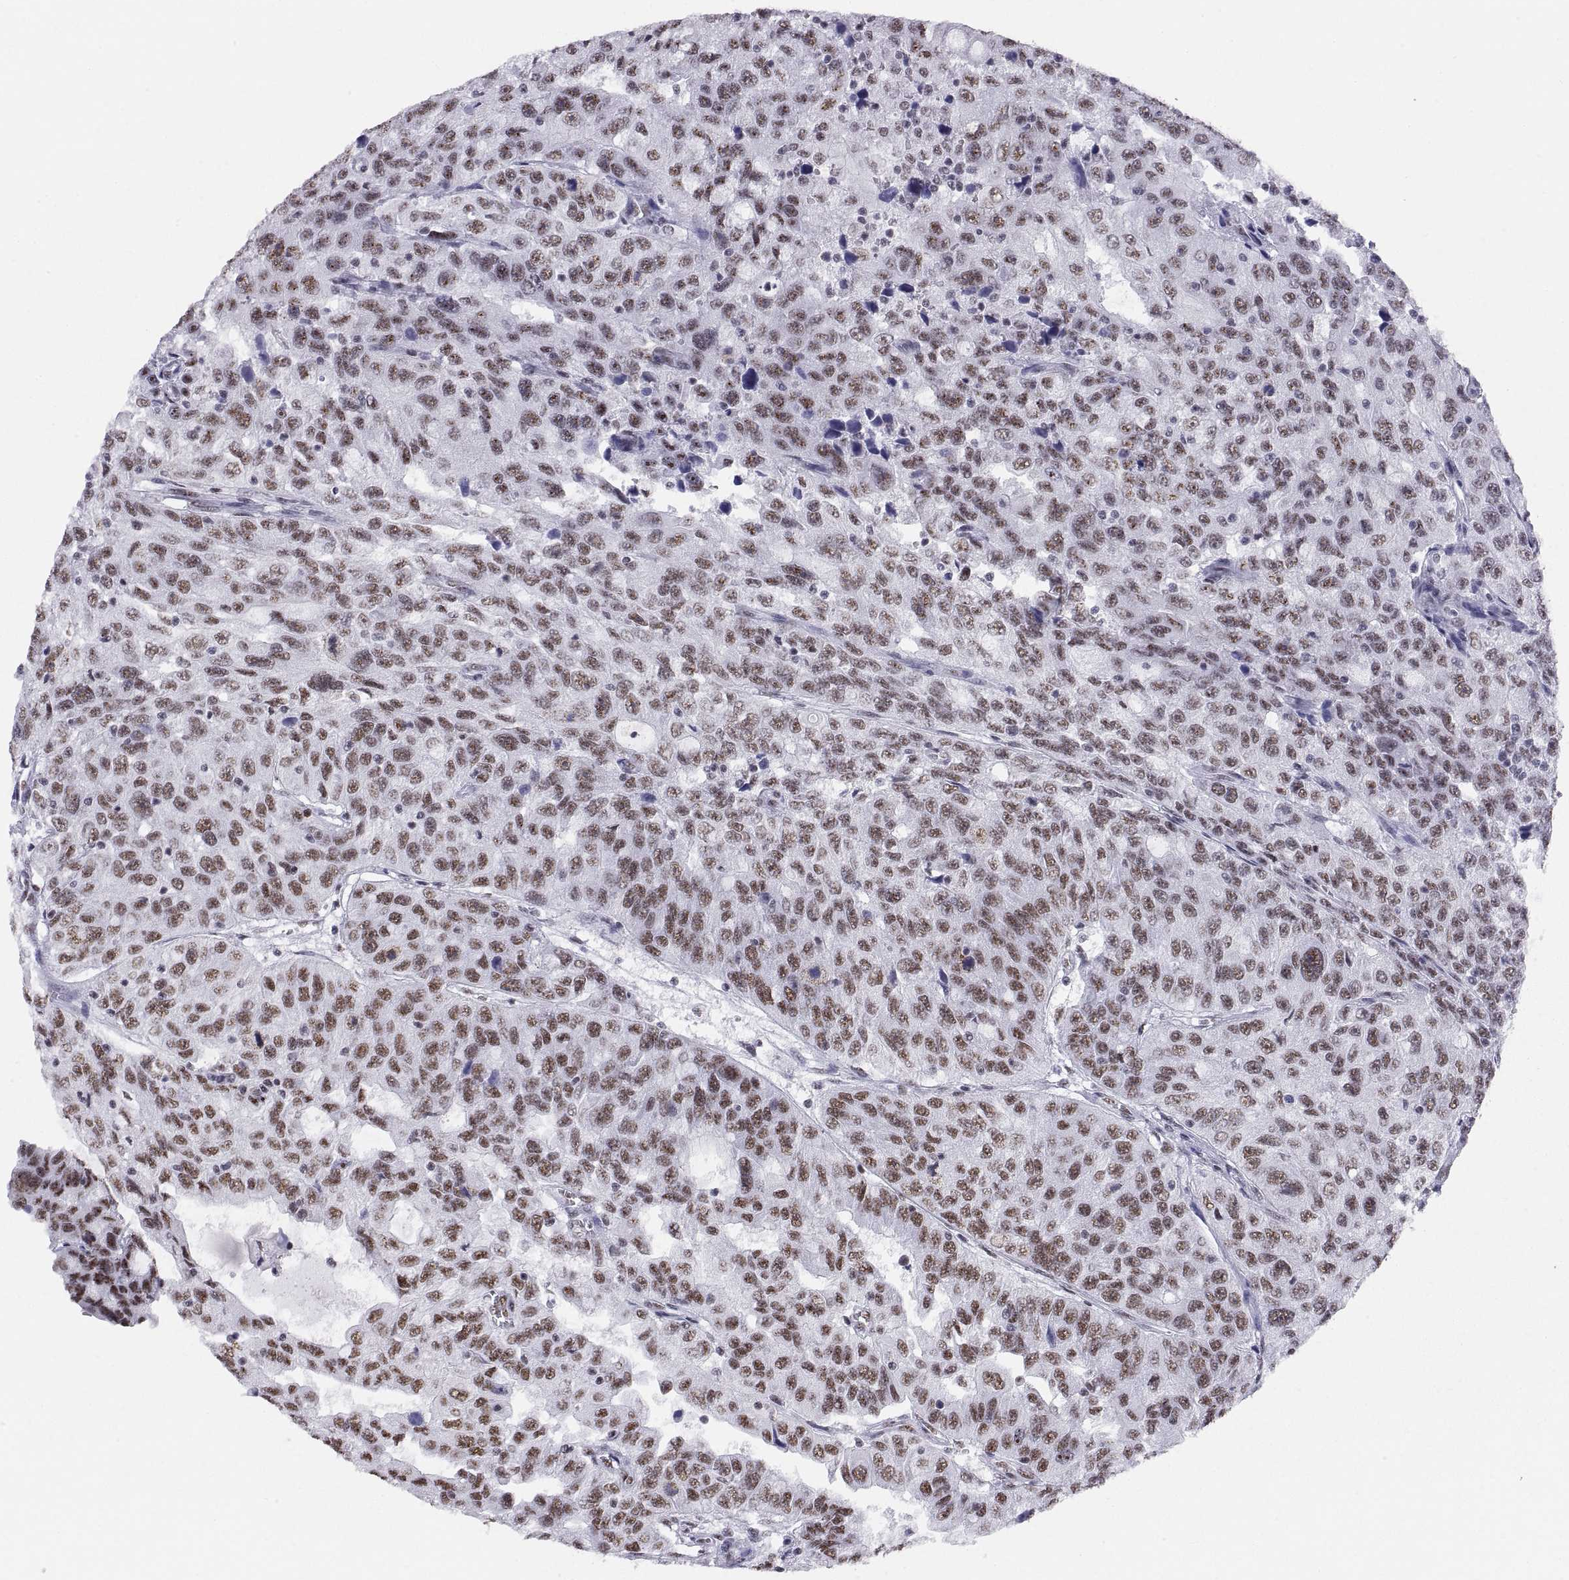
{"staining": {"intensity": "strong", "quantity": ">75%", "location": "nuclear"}, "tissue": "urothelial cancer", "cell_type": "Tumor cells", "image_type": "cancer", "snomed": [{"axis": "morphology", "description": "Urothelial carcinoma, NOS"}, {"axis": "morphology", "description": "Urothelial carcinoma, High grade"}, {"axis": "topography", "description": "Urinary bladder"}], "caption": "Human urothelial cancer stained with a protein marker exhibits strong staining in tumor cells.", "gene": "NEUROD6", "patient": {"sex": "female", "age": 73}}